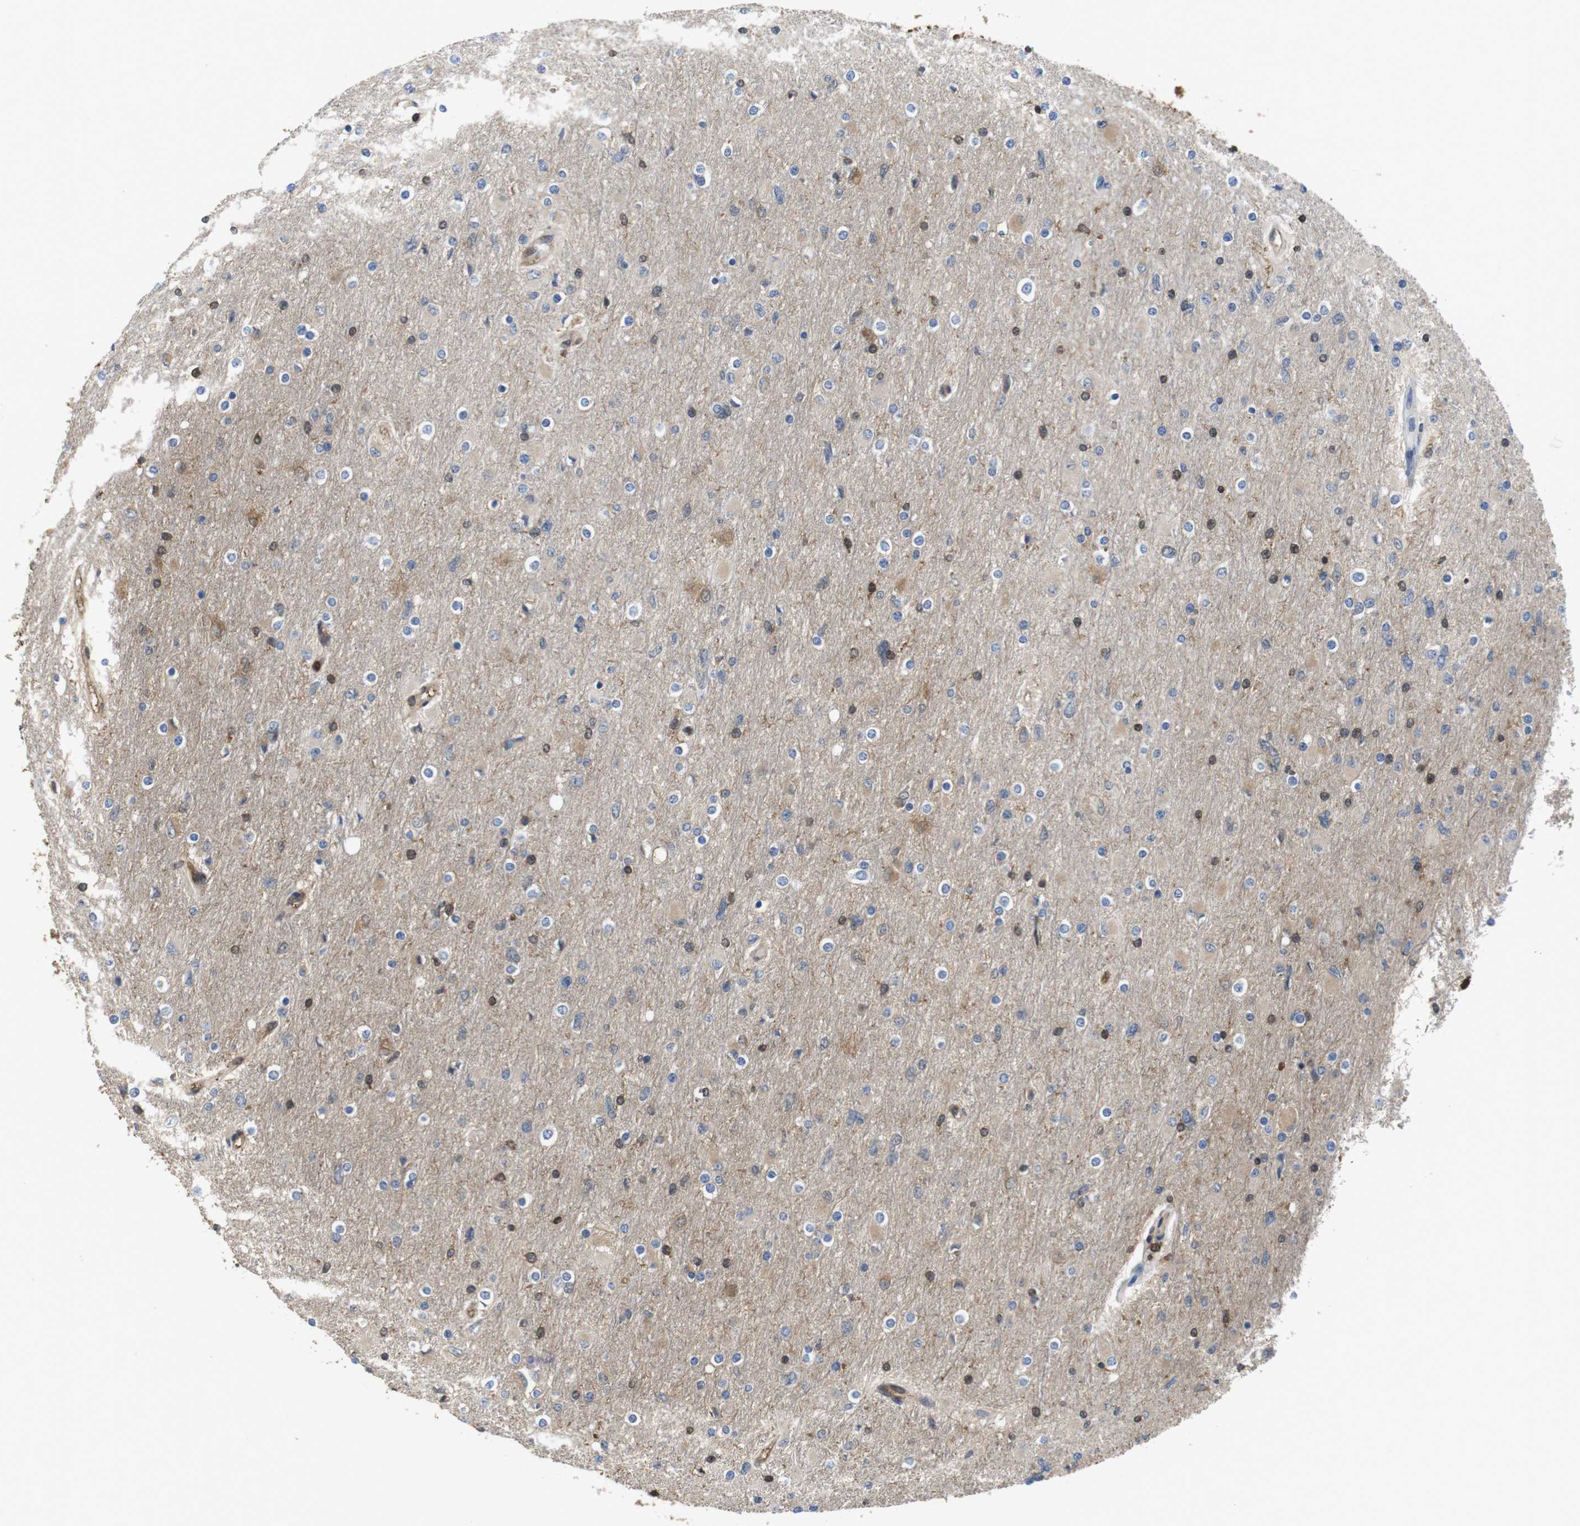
{"staining": {"intensity": "moderate", "quantity": "<25%", "location": "cytoplasmic/membranous"}, "tissue": "glioma", "cell_type": "Tumor cells", "image_type": "cancer", "snomed": [{"axis": "morphology", "description": "Glioma, malignant, High grade"}, {"axis": "topography", "description": "Cerebral cortex"}], "caption": "Protein analysis of glioma tissue exhibits moderate cytoplasmic/membranous expression in about <25% of tumor cells. Nuclei are stained in blue.", "gene": "LDHA", "patient": {"sex": "female", "age": 36}}